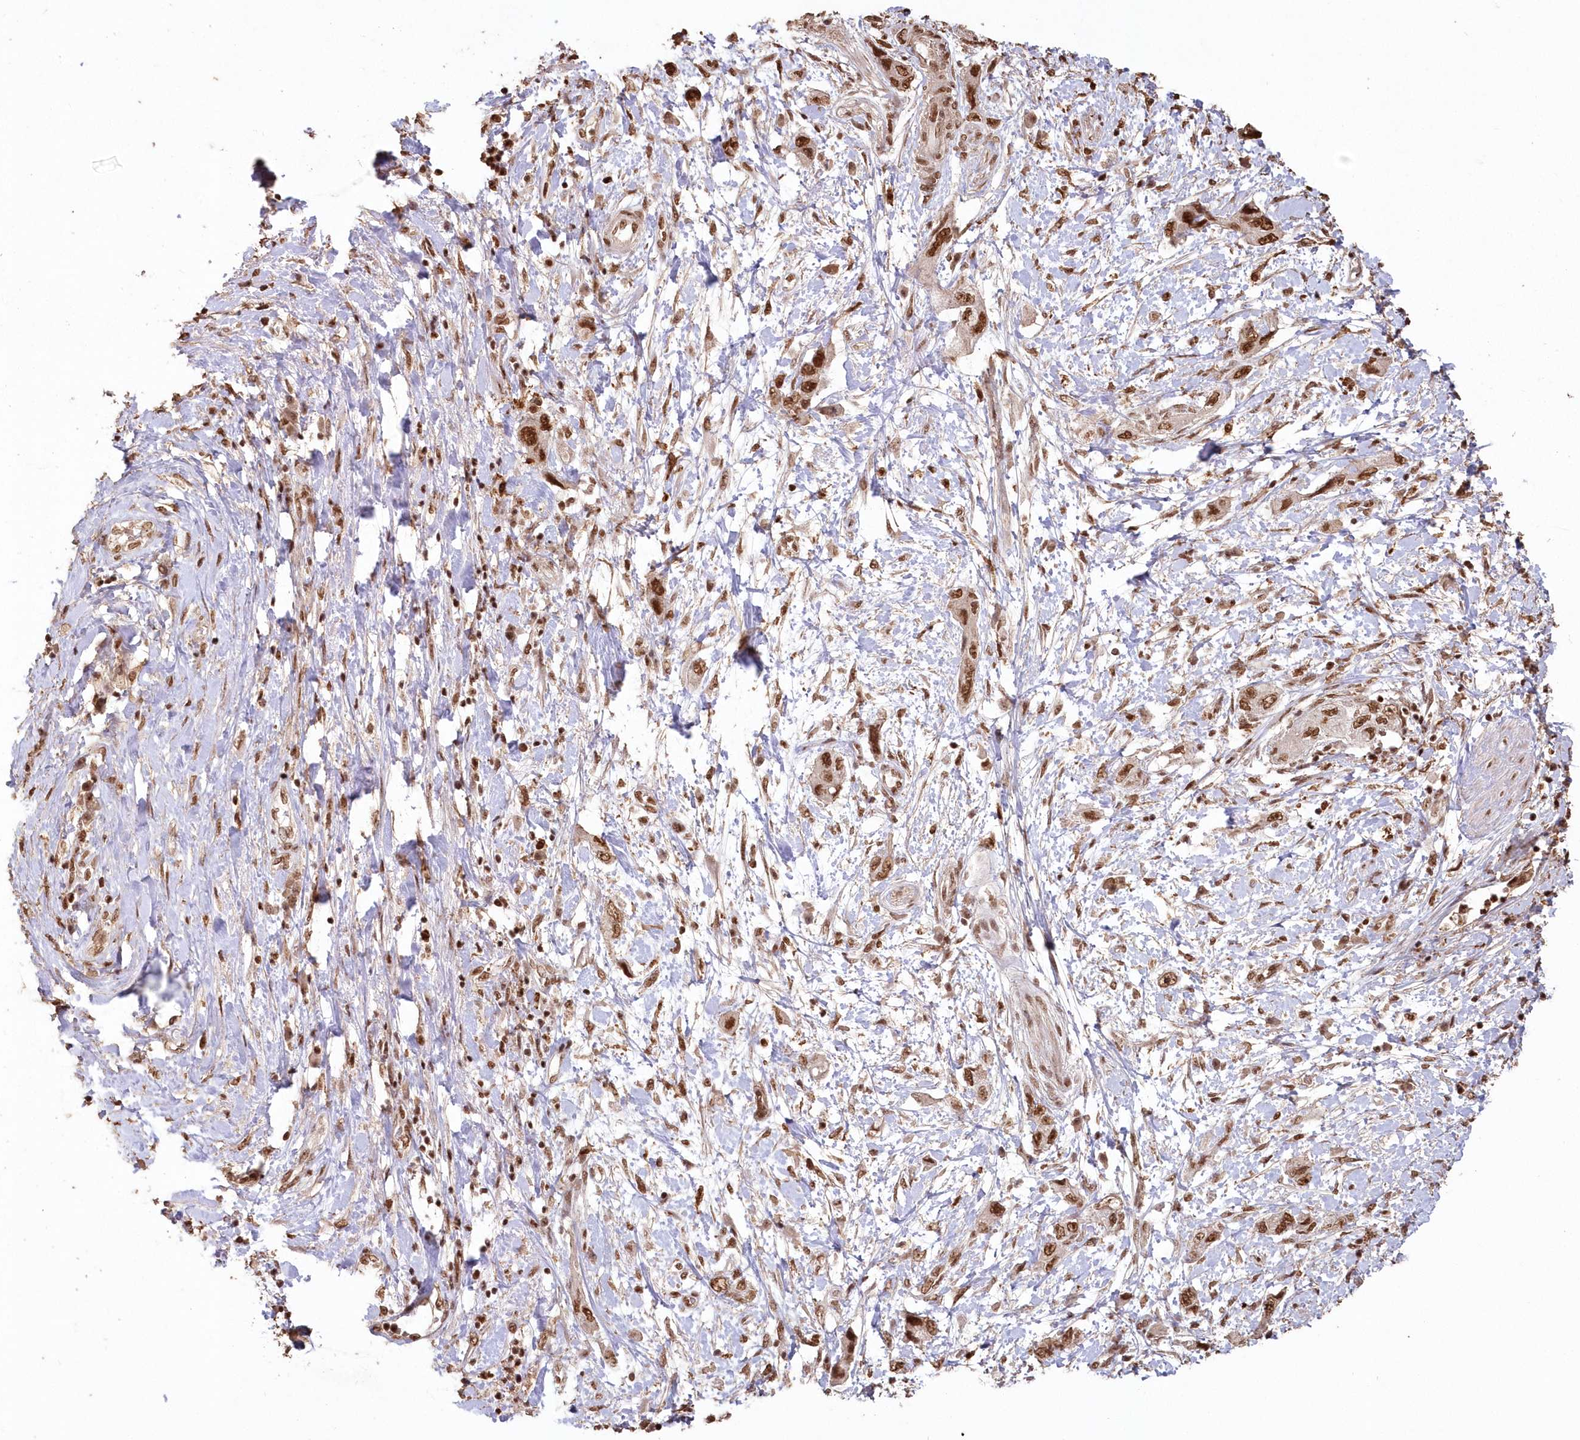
{"staining": {"intensity": "strong", "quantity": ">75%", "location": "nuclear"}, "tissue": "pancreatic cancer", "cell_type": "Tumor cells", "image_type": "cancer", "snomed": [{"axis": "morphology", "description": "Adenocarcinoma, NOS"}, {"axis": "topography", "description": "Pancreas"}], "caption": "Pancreatic cancer (adenocarcinoma) tissue shows strong nuclear positivity in approximately >75% of tumor cells, visualized by immunohistochemistry. (IHC, brightfield microscopy, high magnification).", "gene": "PDS5A", "patient": {"sex": "female", "age": 73}}